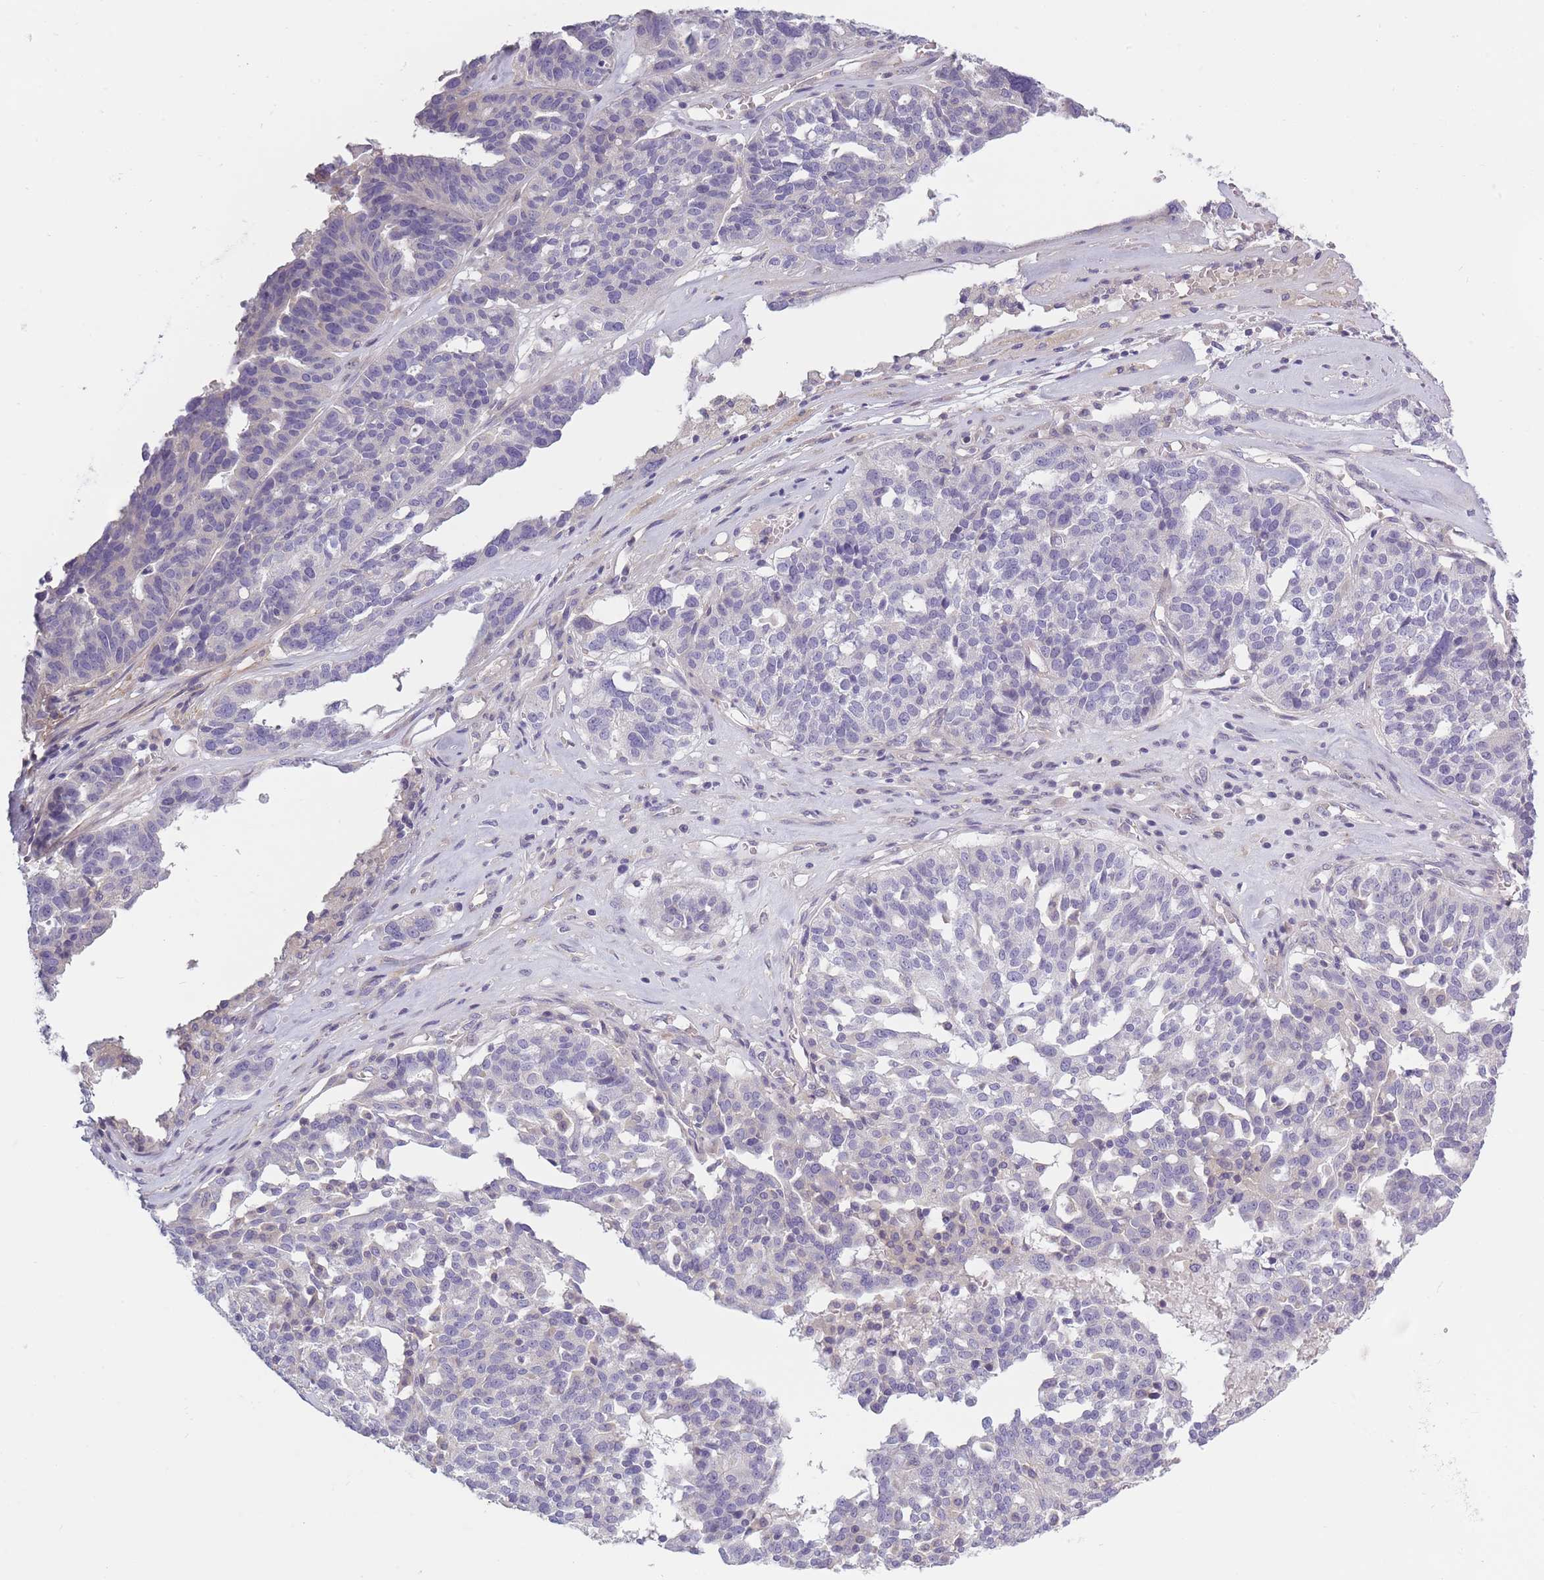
{"staining": {"intensity": "negative", "quantity": "none", "location": "none"}, "tissue": "ovarian cancer", "cell_type": "Tumor cells", "image_type": "cancer", "snomed": [{"axis": "morphology", "description": "Cystadenocarcinoma, serous, NOS"}, {"axis": "topography", "description": "Ovary"}], "caption": "Ovarian serous cystadenocarcinoma was stained to show a protein in brown. There is no significant expression in tumor cells.", "gene": "AP3M2", "patient": {"sex": "female", "age": 59}}